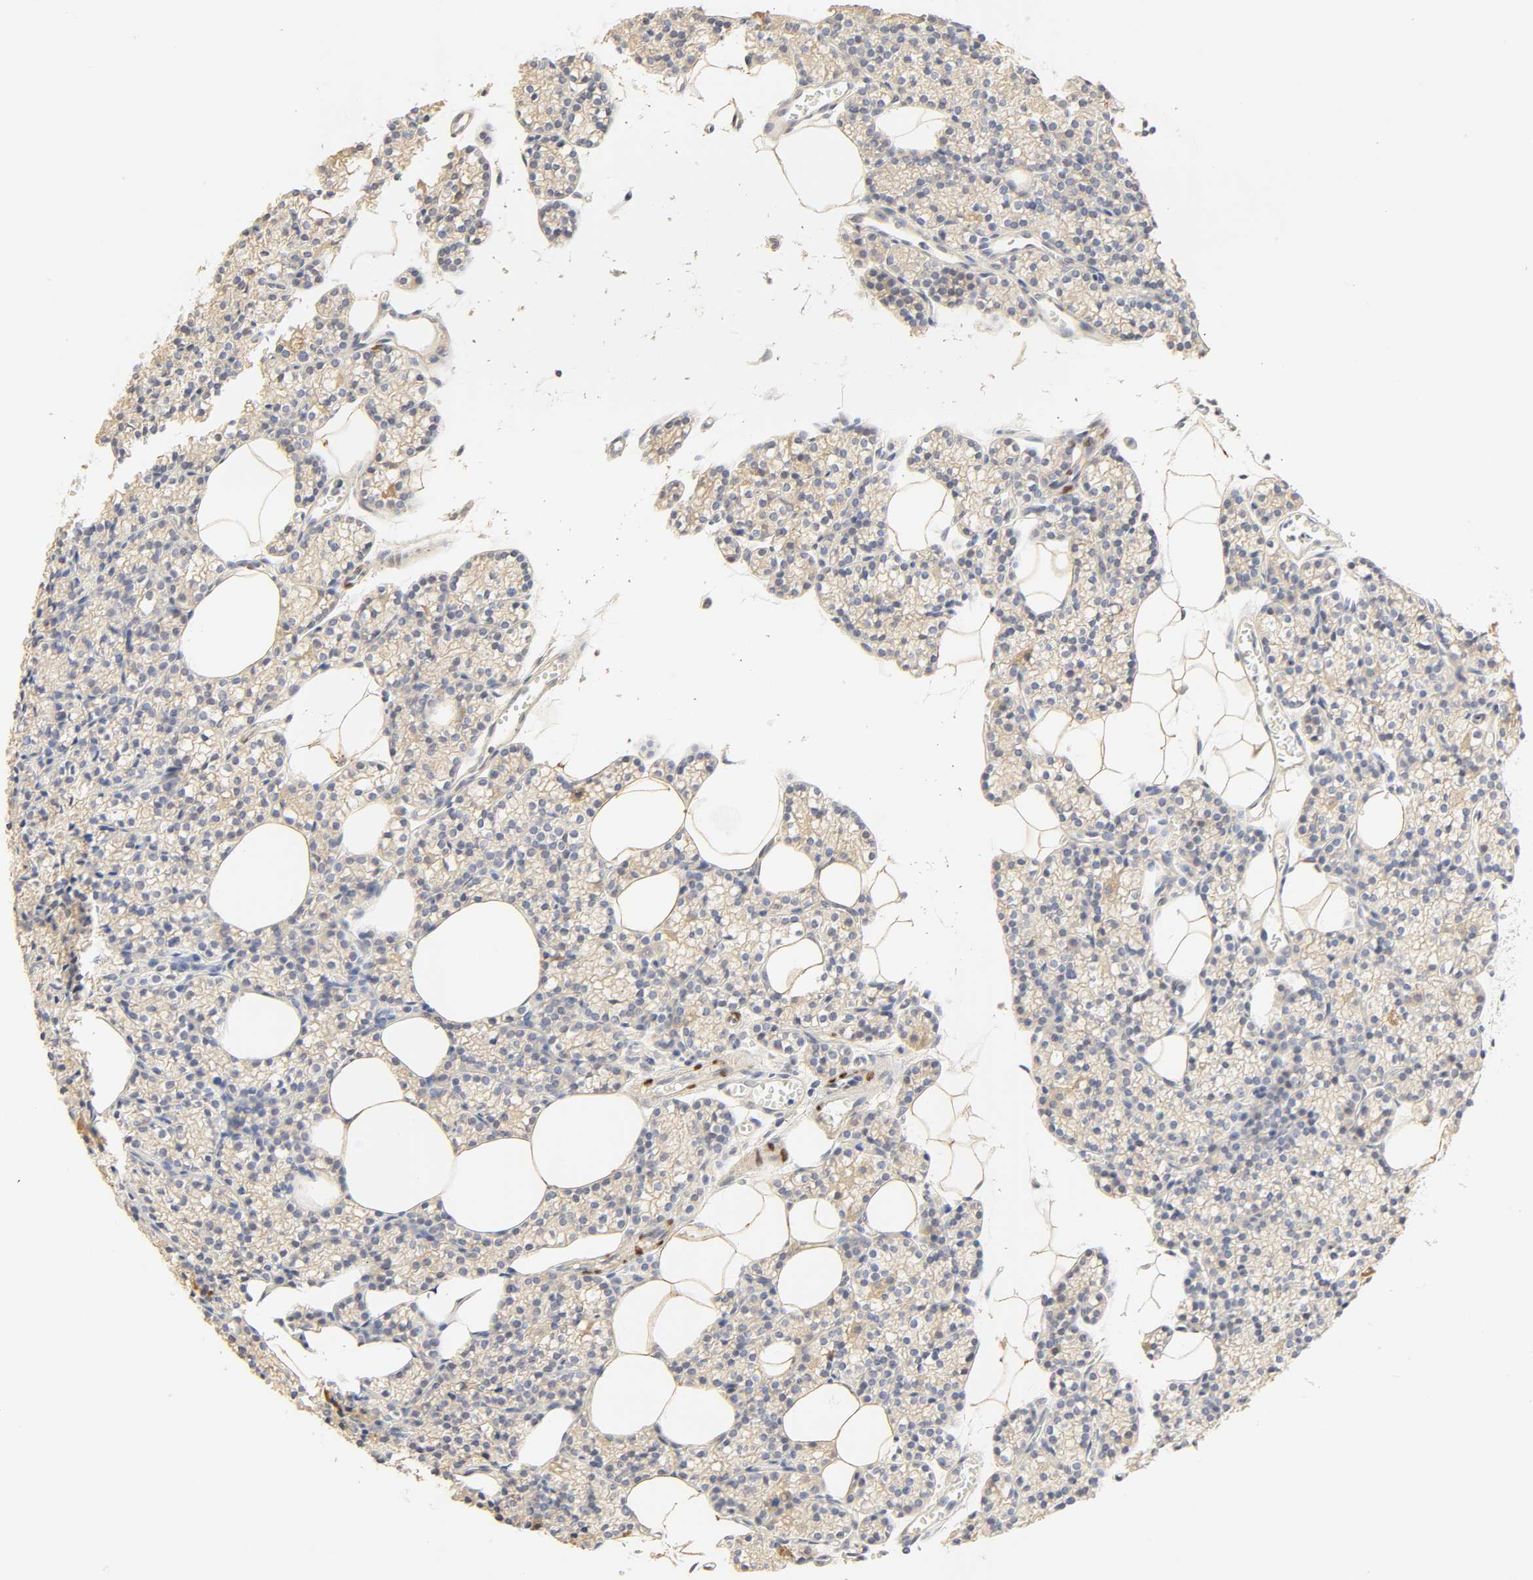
{"staining": {"intensity": "negative", "quantity": "none", "location": "none"}, "tissue": "parathyroid gland", "cell_type": "Glandular cells", "image_type": "normal", "snomed": [{"axis": "morphology", "description": "Normal tissue, NOS"}, {"axis": "topography", "description": "Parathyroid gland"}], "caption": "IHC image of normal parathyroid gland stained for a protein (brown), which displays no expression in glandular cells. Nuclei are stained in blue.", "gene": "BORCS8", "patient": {"sex": "female", "age": 60}}